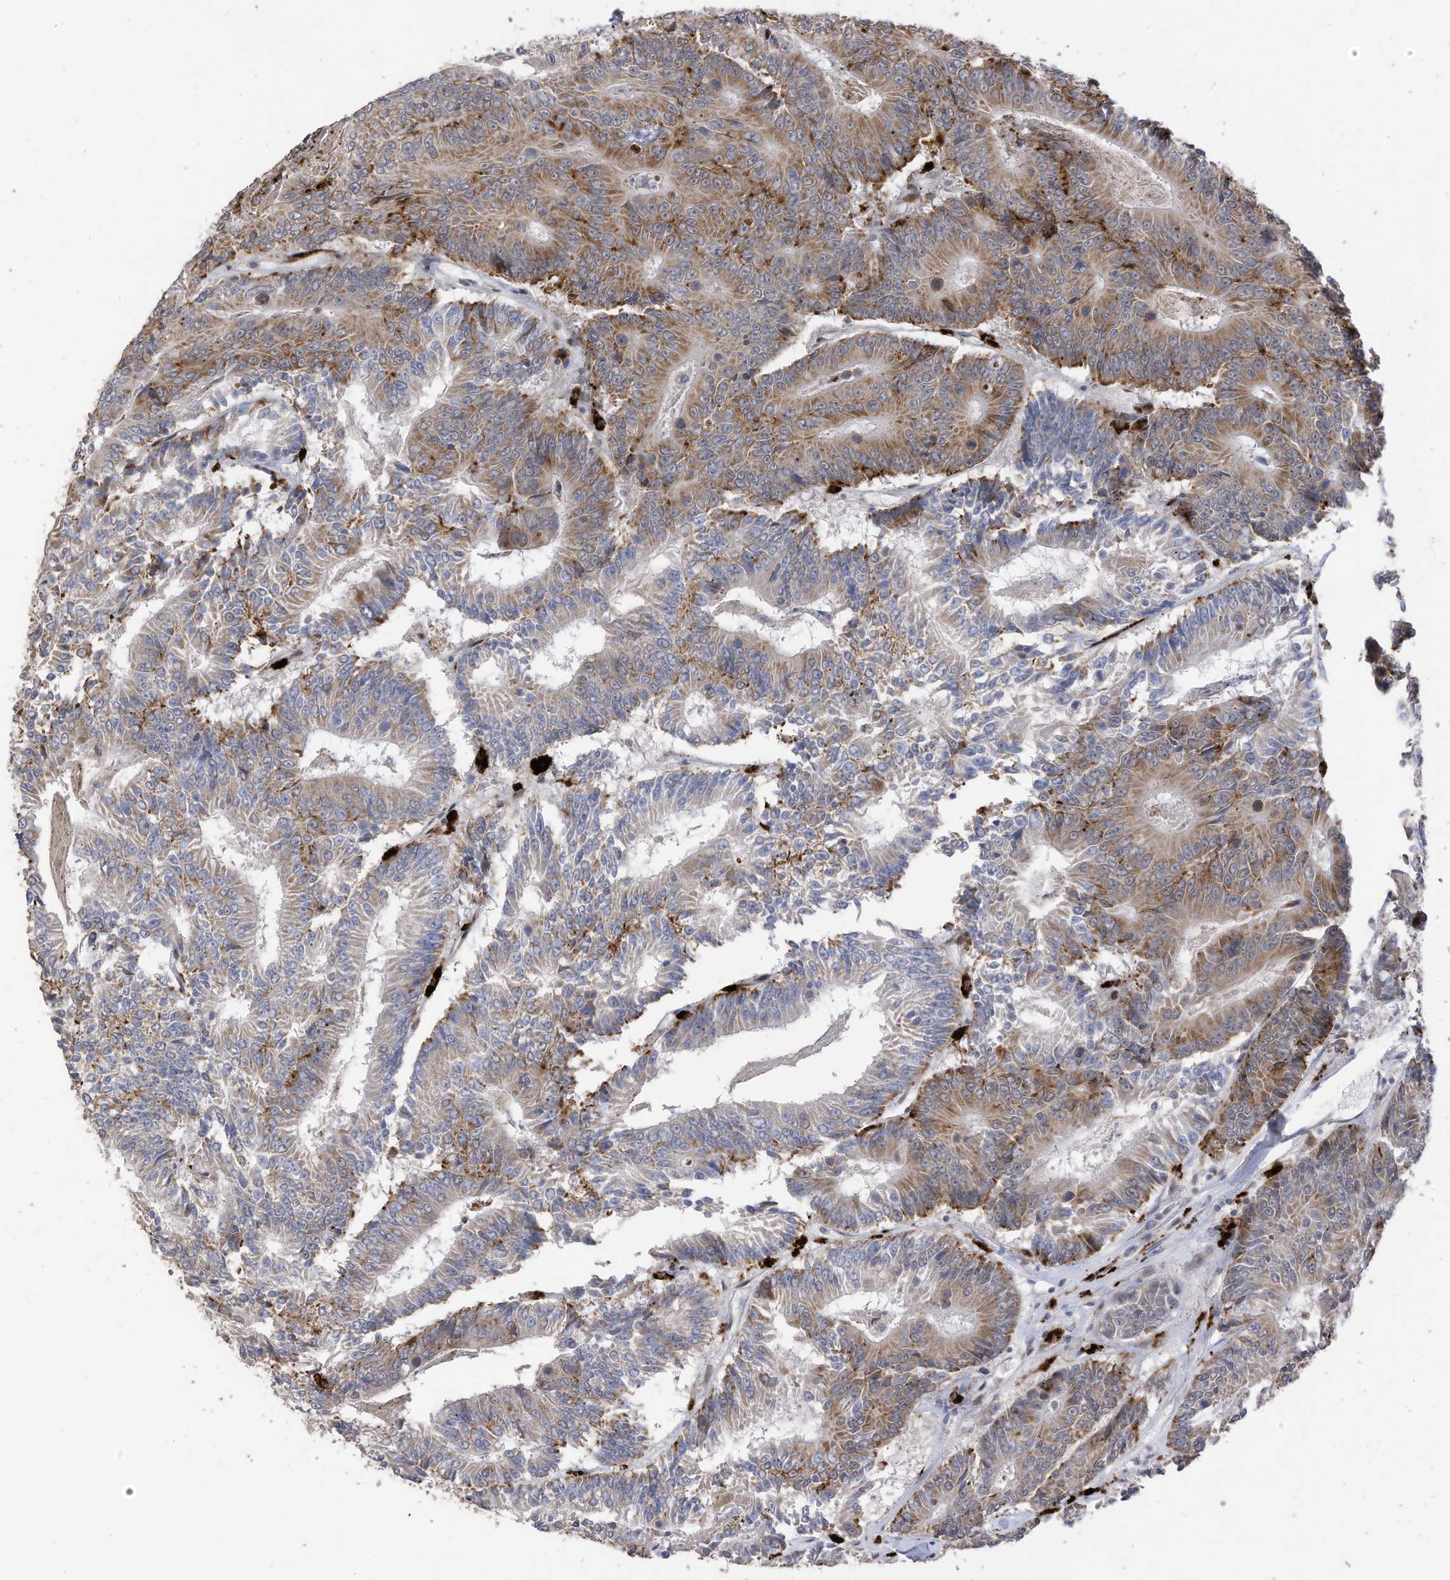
{"staining": {"intensity": "moderate", "quantity": "25%-75%", "location": "cytoplasmic/membranous"}, "tissue": "colorectal cancer", "cell_type": "Tumor cells", "image_type": "cancer", "snomed": [{"axis": "morphology", "description": "Adenocarcinoma, NOS"}, {"axis": "topography", "description": "Colon"}], "caption": "Immunohistochemistry (IHC) (DAB) staining of human adenocarcinoma (colorectal) reveals moderate cytoplasmic/membranous protein expression in approximately 25%-75% of tumor cells.", "gene": "RABL3", "patient": {"sex": "male", "age": 83}}